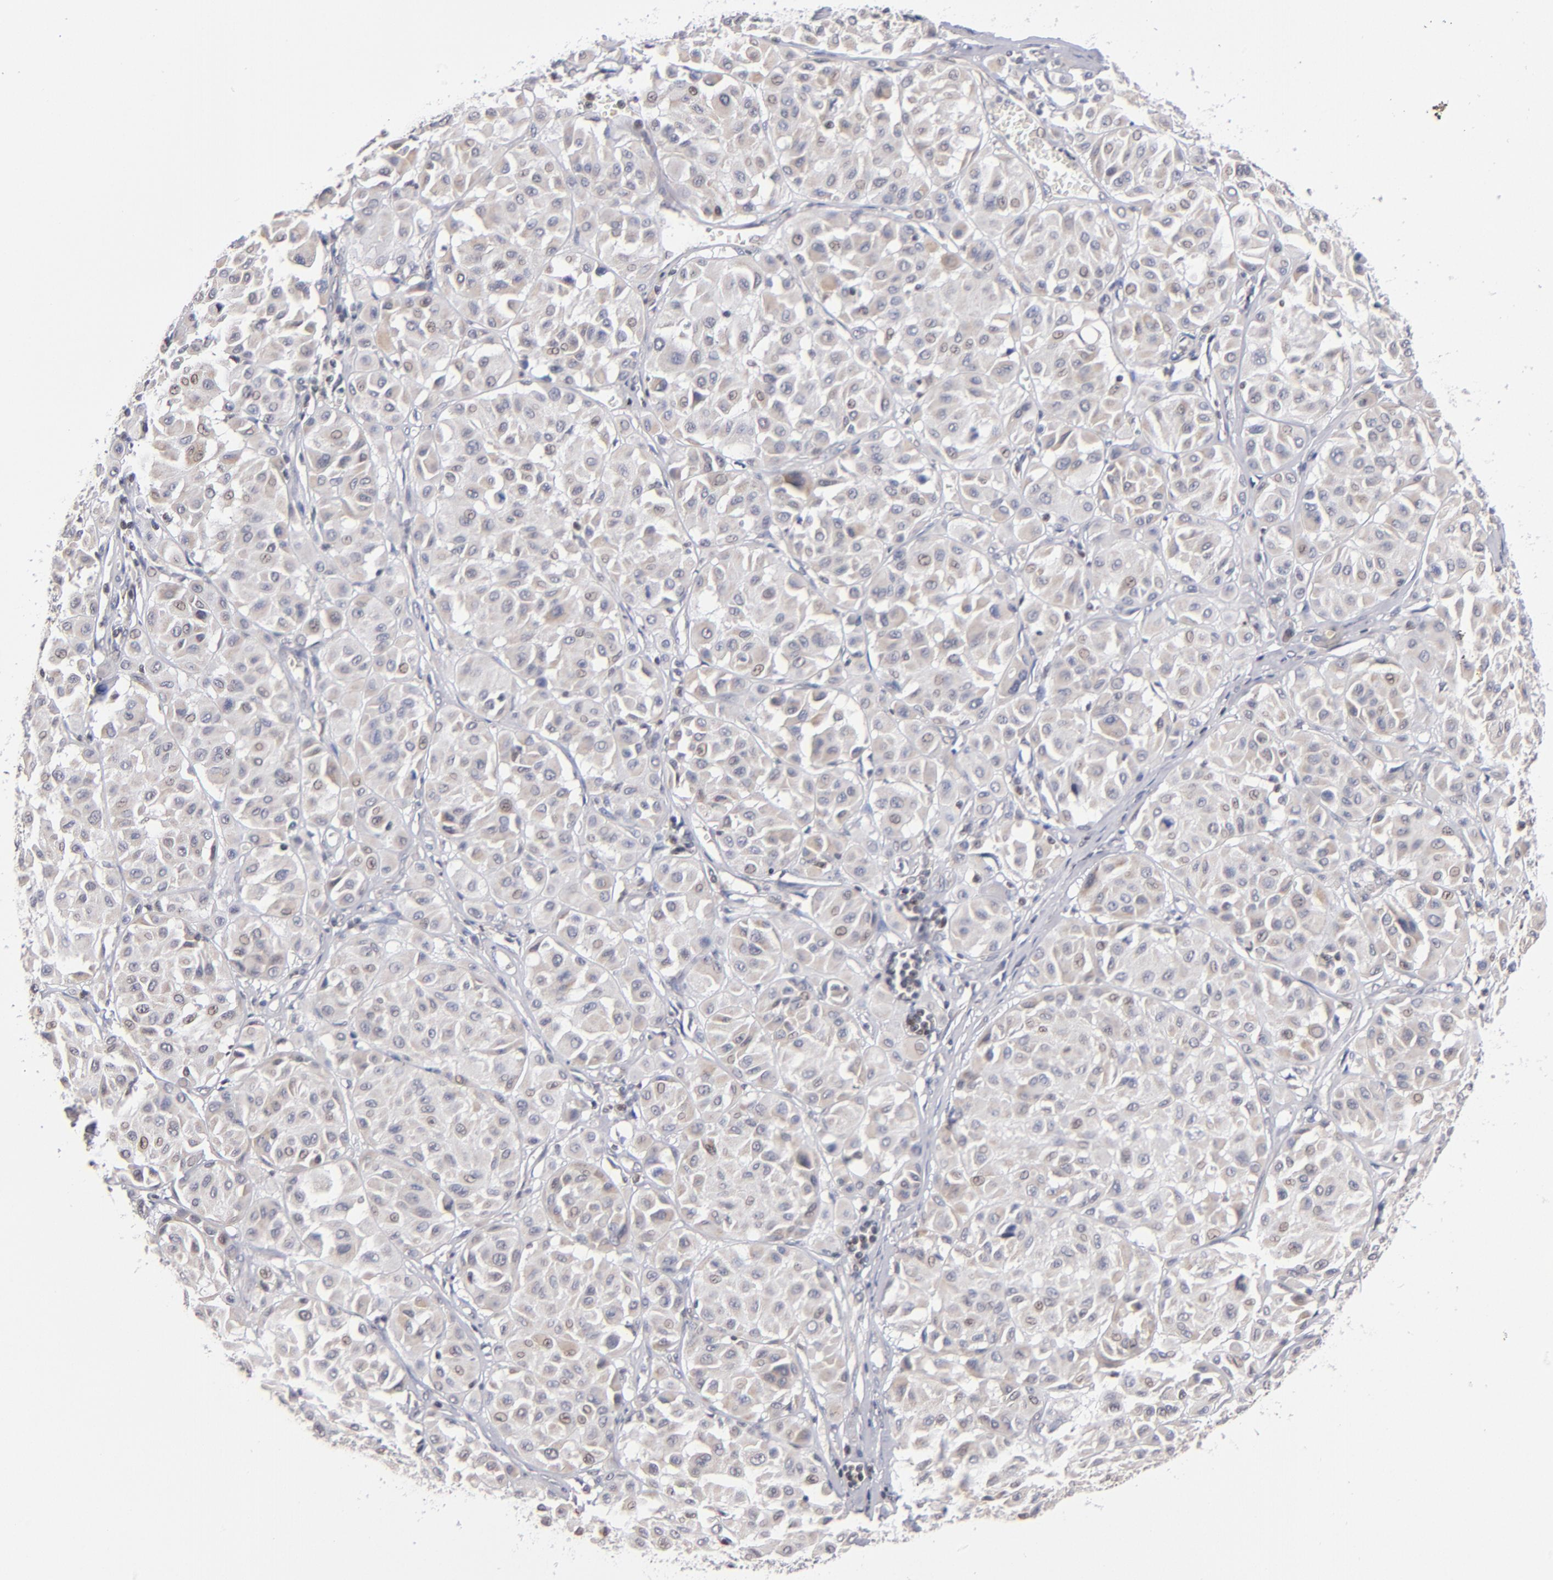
{"staining": {"intensity": "weak", "quantity": "25%-75%", "location": "nuclear"}, "tissue": "melanoma", "cell_type": "Tumor cells", "image_type": "cancer", "snomed": [{"axis": "morphology", "description": "Malignant melanoma, Metastatic site"}, {"axis": "topography", "description": "Soft tissue"}], "caption": "Immunohistochemical staining of human melanoma reveals weak nuclear protein positivity in about 25%-75% of tumor cells. The protein is stained brown, and the nuclei are stained in blue (DAB IHC with brightfield microscopy, high magnification).", "gene": "ODF2", "patient": {"sex": "male", "age": 41}}